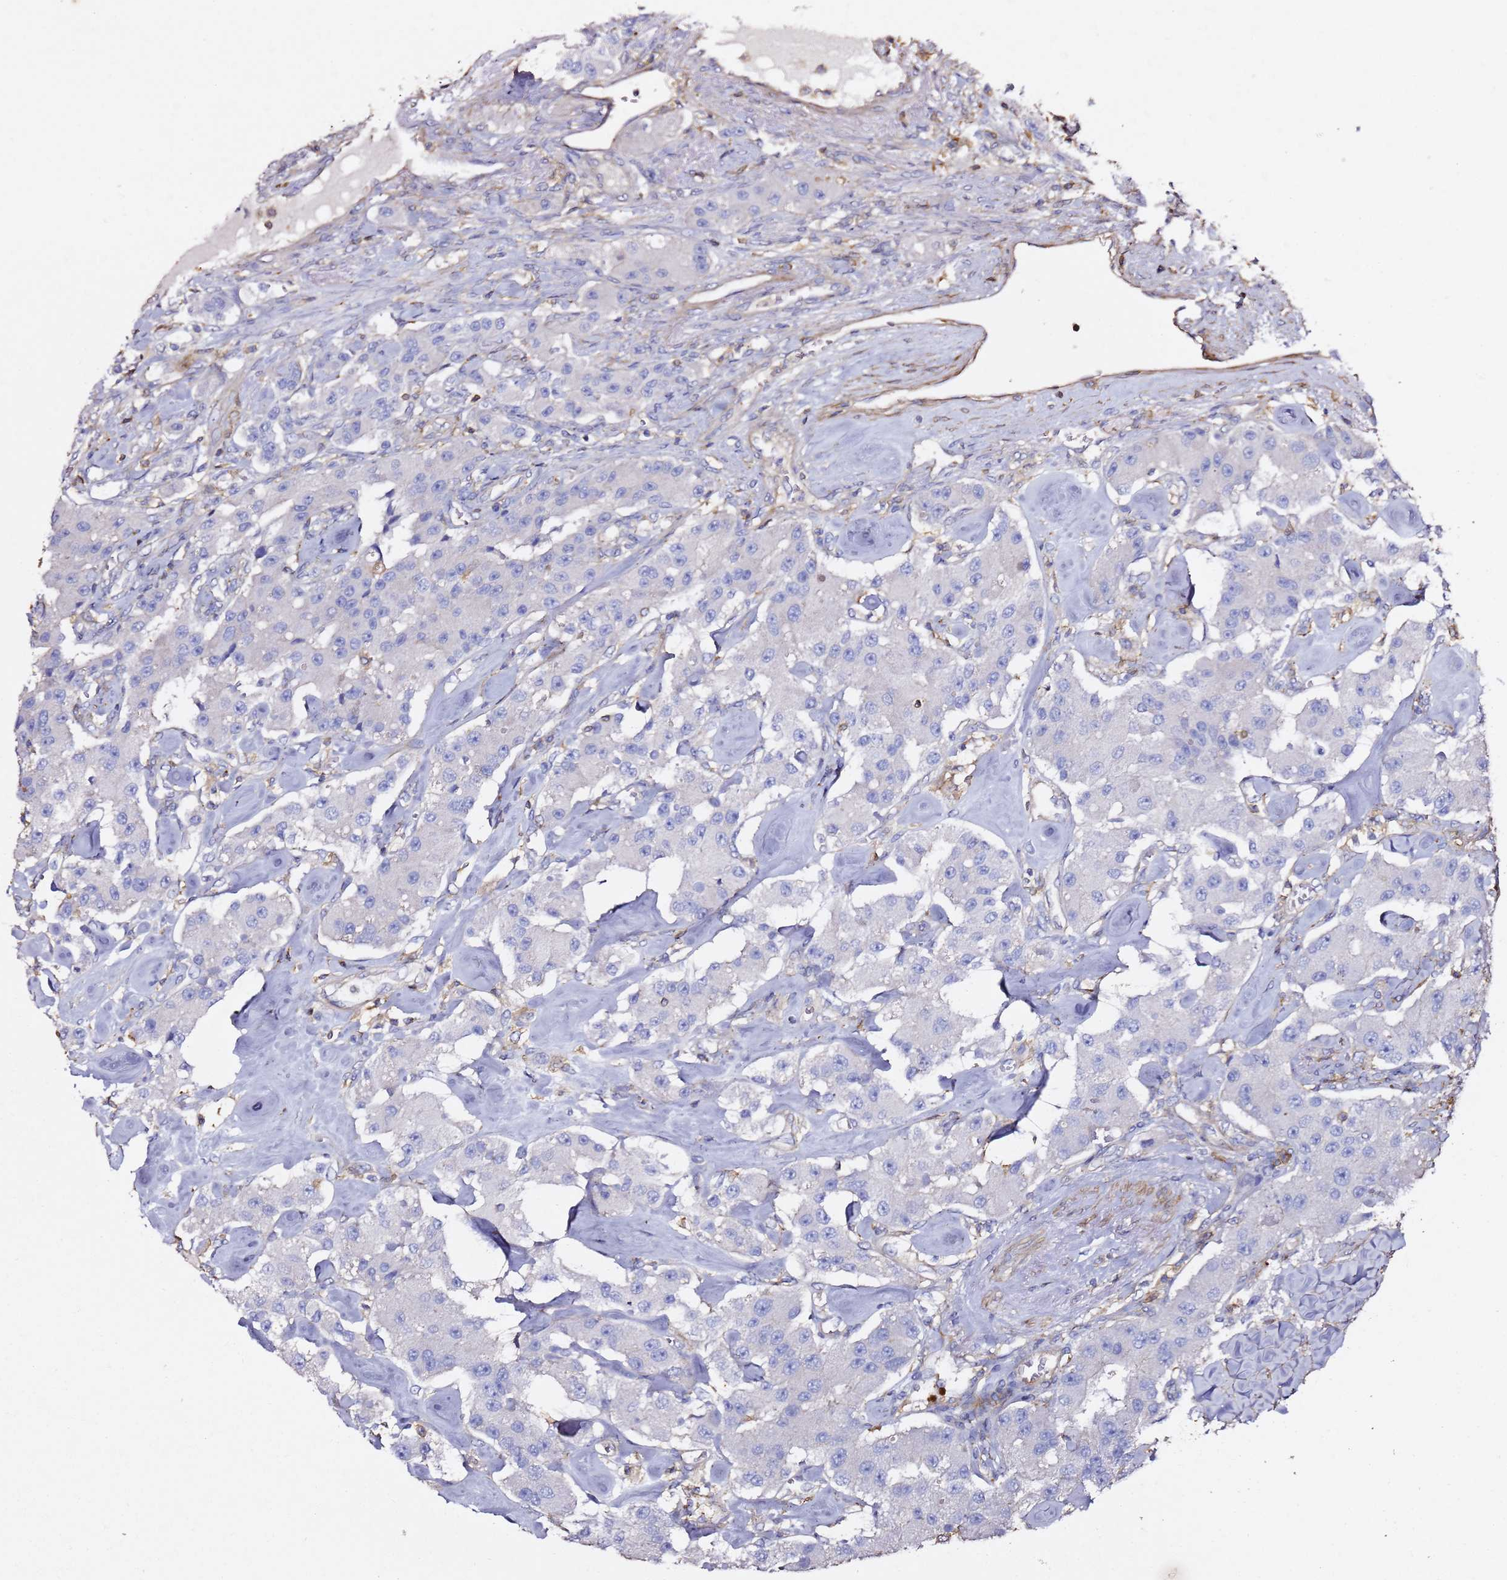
{"staining": {"intensity": "negative", "quantity": "none", "location": "none"}, "tissue": "carcinoid", "cell_type": "Tumor cells", "image_type": "cancer", "snomed": [{"axis": "morphology", "description": "Carcinoid, malignant, NOS"}, {"axis": "topography", "description": "Pancreas"}], "caption": "IHC of carcinoid (malignant) shows no expression in tumor cells. (Brightfield microscopy of DAB (3,3'-diaminobenzidine) immunohistochemistry (IHC) at high magnification).", "gene": "ZFP36L2", "patient": {"sex": "male", "age": 41}}